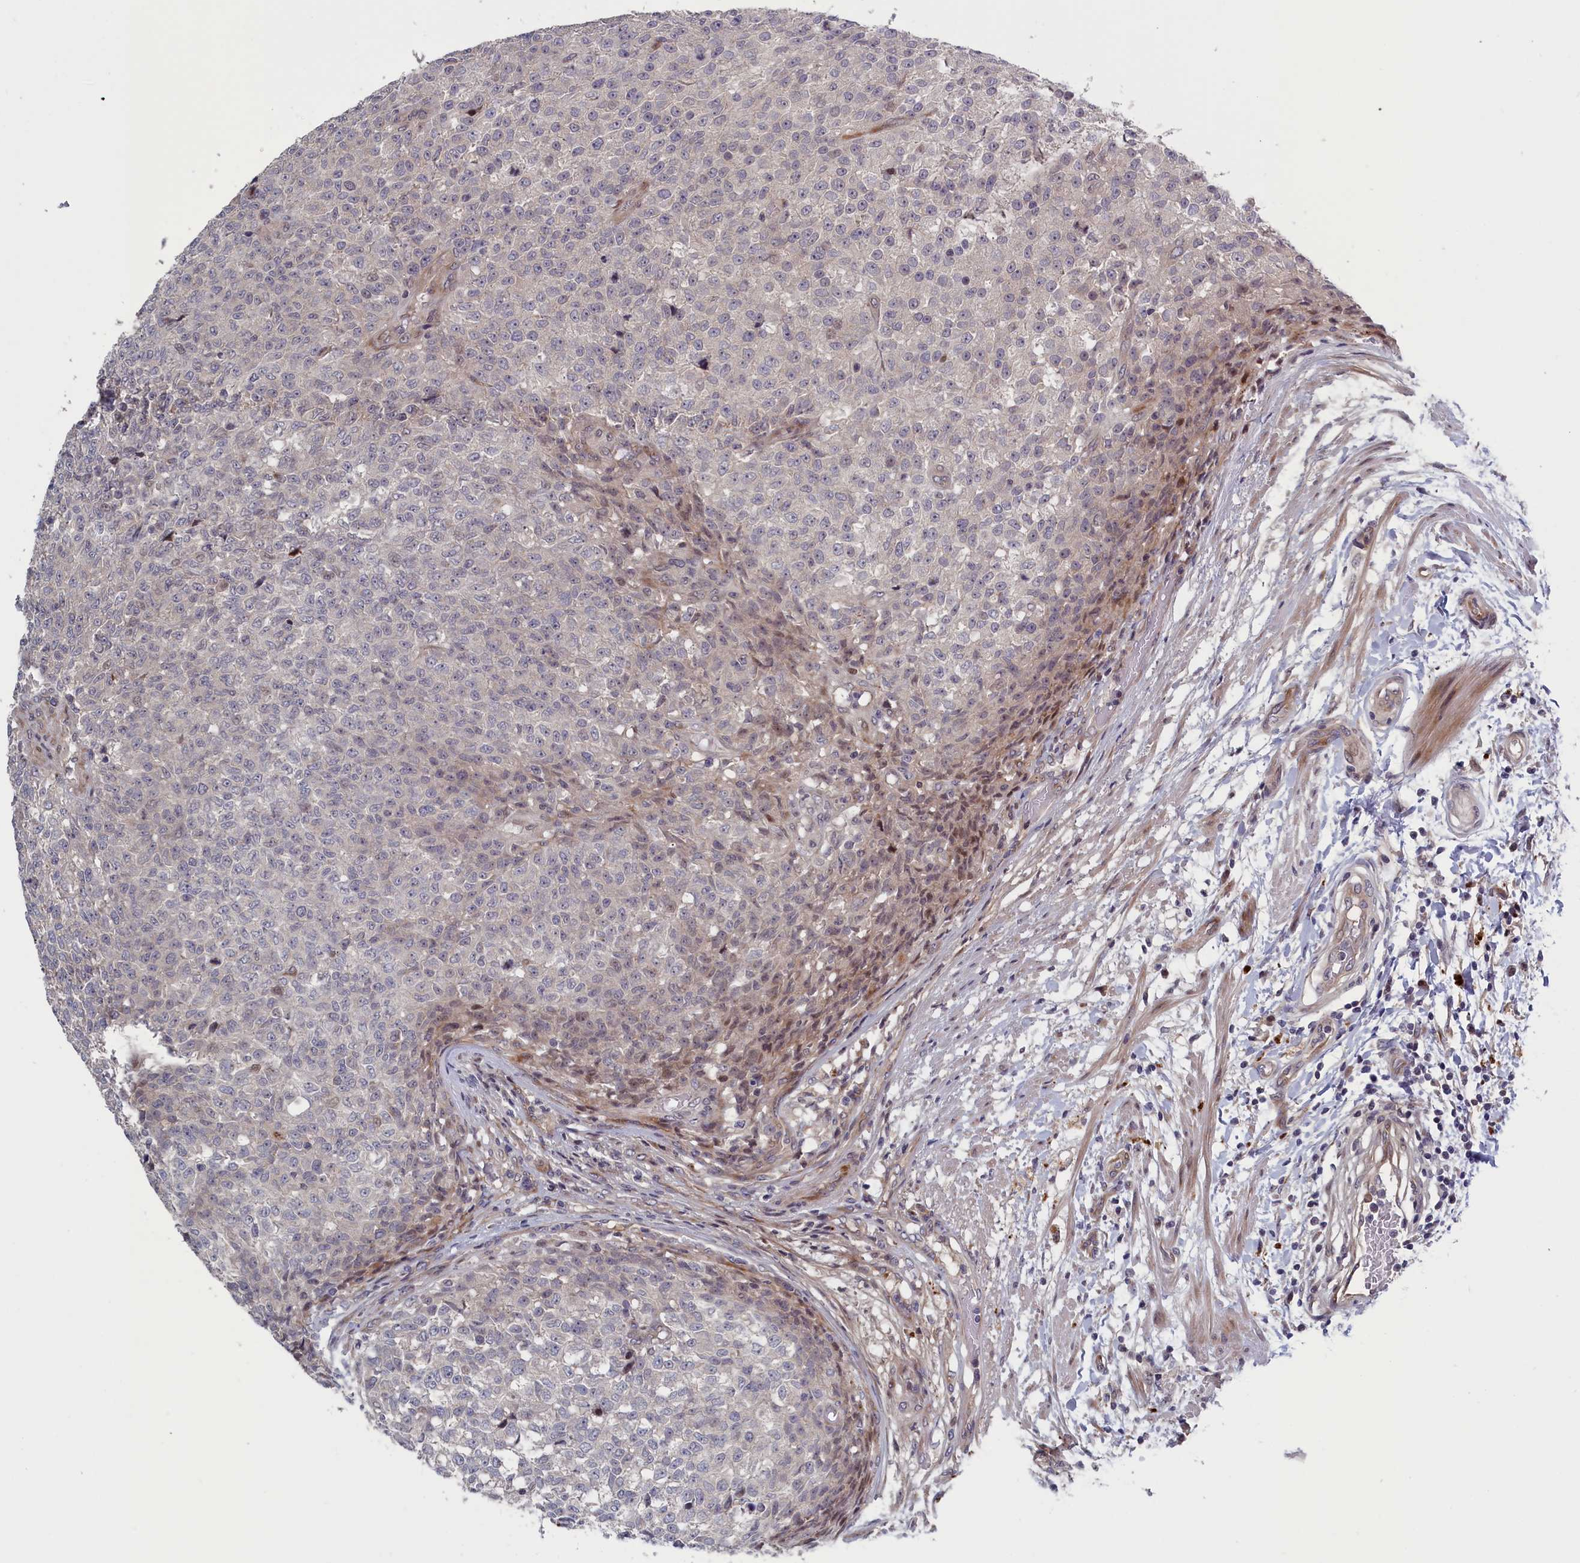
{"staining": {"intensity": "negative", "quantity": "none", "location": "none"}, "tissue": "testis cancer", "cell_type": "Tumor cells", "image_type": "cancer", "snomed": [{"axis": "morphology", "description": "Seminoma, NOS"}, {"axis": "topography", "description": "Testis"}], "caption": "This is an IHC histopathology image of human seminoma (testis). There is no positivity in tumor cells.", "gene": "LSG1", "patient": {"sex": "male", "age": 59}}